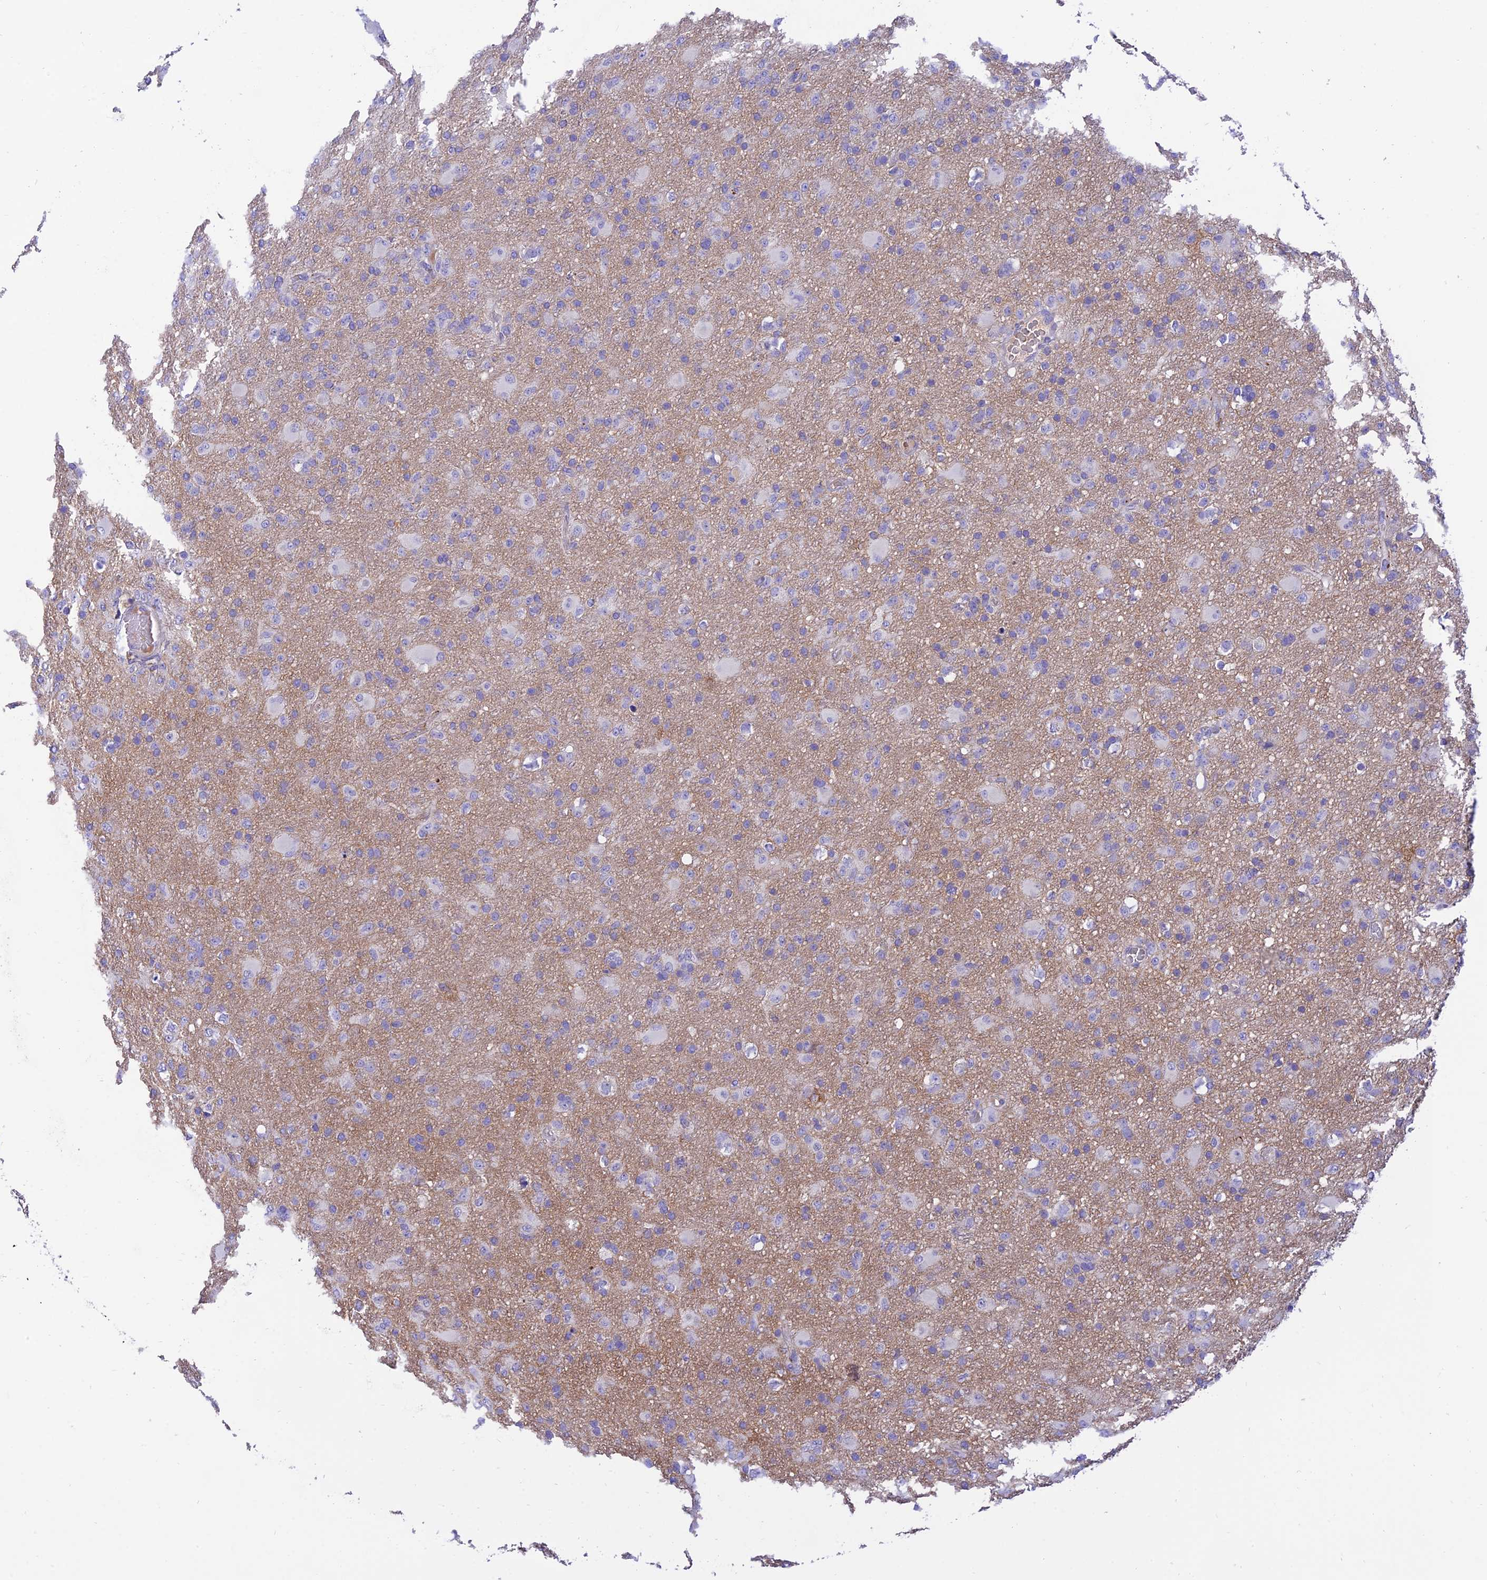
{"staining": {"intensity": "negative", "quantity": "none", "location": "none"}, "tissue": "glioma", "cell_type": "Tumor cells", "image_type": "cancer", "snomed": [{"axis": "morphology", "description": "Glioma, malignant, Low grade"}, {"axis": "topography", "description": "Brain"}], "caption": "Glioma was stained to show a protein in brown. There is no significant positivity in tumor cells. Brightfield microscopy of immunohistochemistry (IHC) stained with DAB (3,3'-diaminobenzidine) (brown) and hematoxylin (blue), captured at high magnification.", "gene": "CCDC157", "patient": {"sex": "male", "age": 65}}